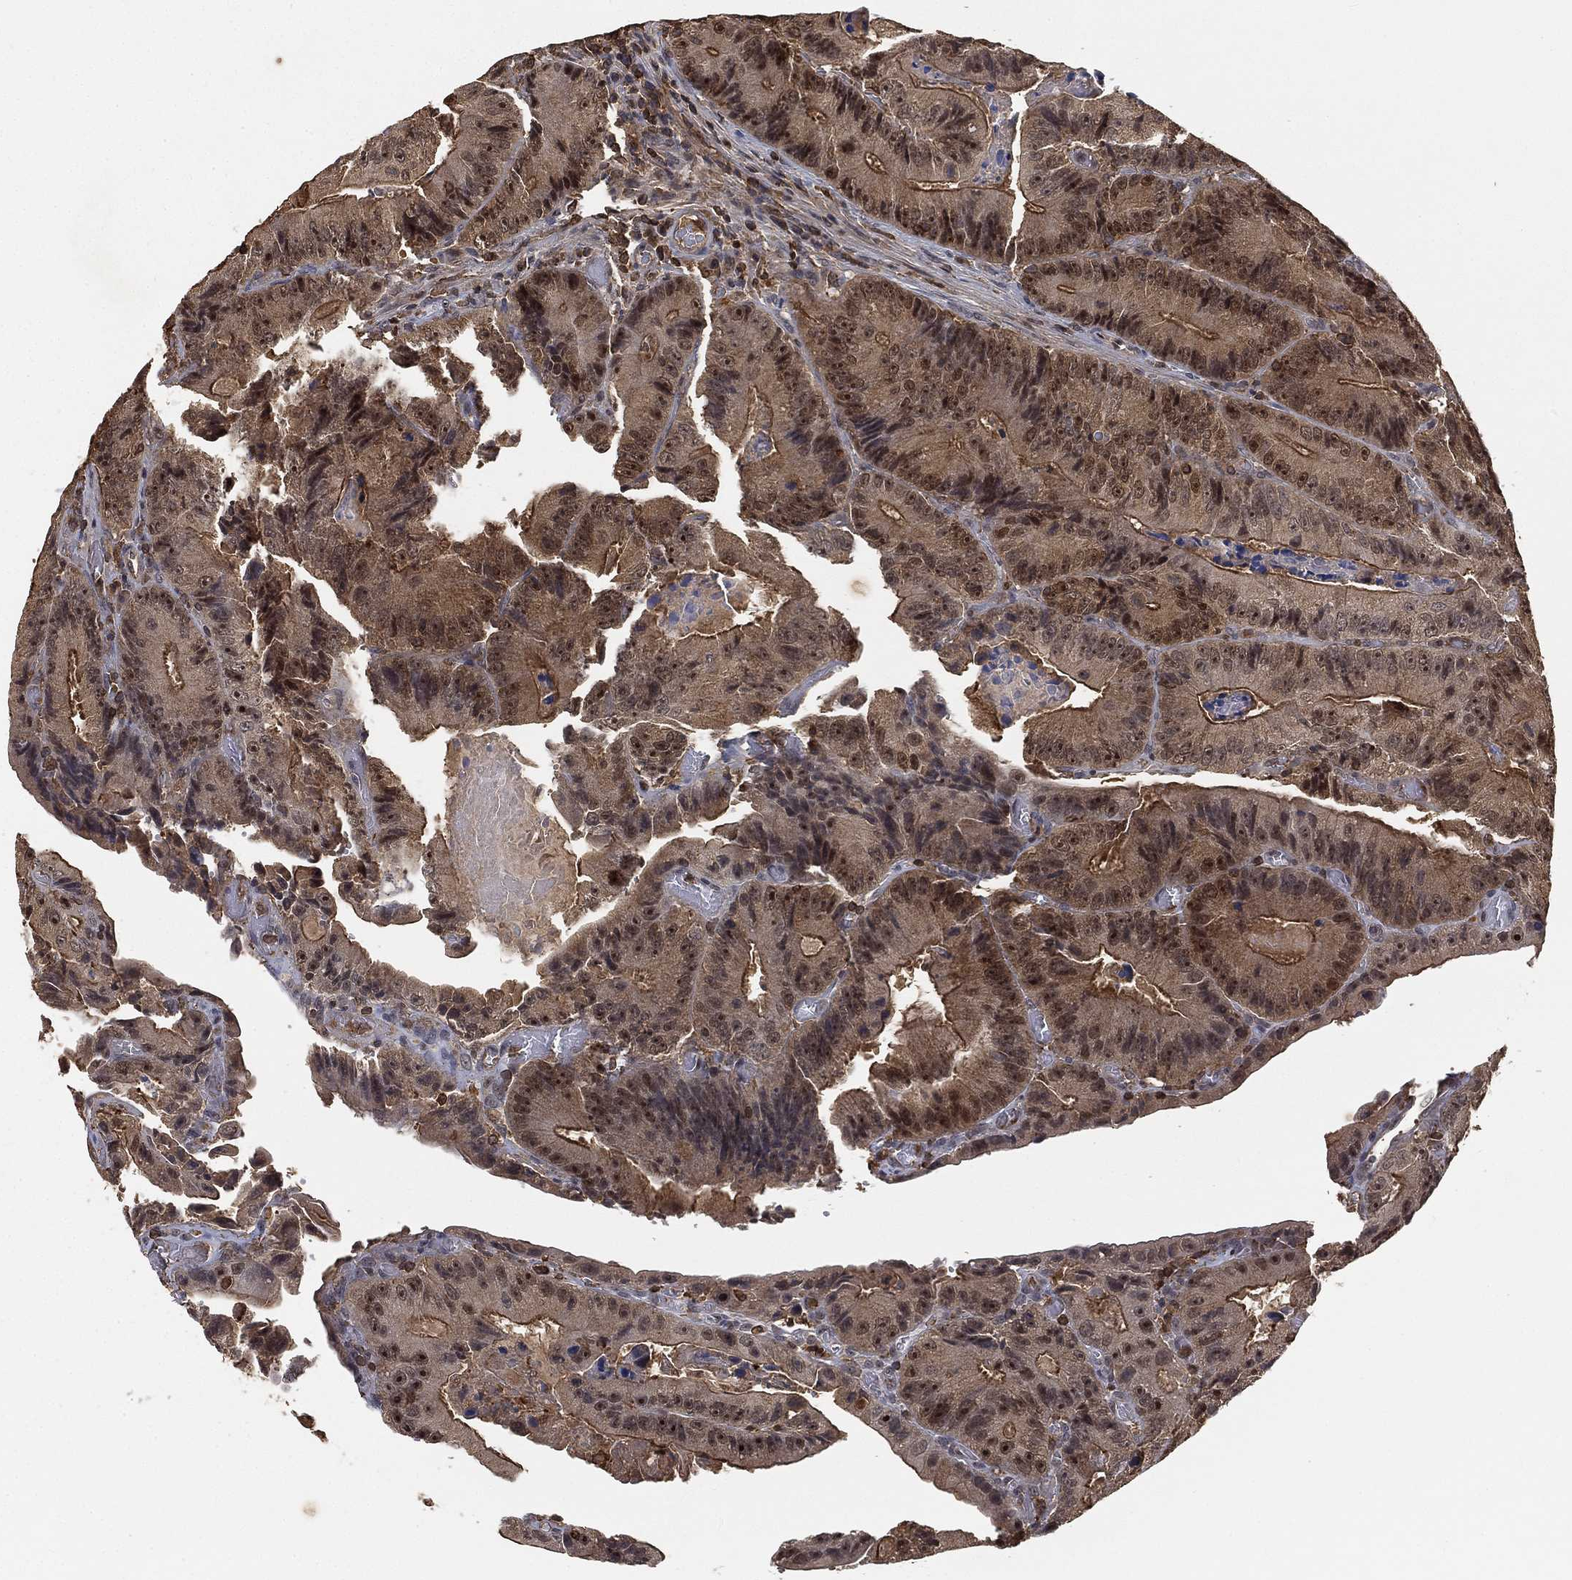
{"staining": {"intensity": "moderate", "quantity": "25%-75%", "location": "cytoplasmic/membranous,nuclear"}, "tissue": "colorectal cancer", "cell_type": "Tumor cells", "image_type": "cancer", "snomed": [{"axis": "morphology", "description": "Adenocarcinoma, NOS"}, {"axis": "topography", "description": "Colon"}], "caption": "Tumor cells display moderate cytoplasmic/membranous and nuclear positivity in about 25%-75% of cells in colorectal adenocarcinoma.", "gene": "CRYL1", "patient": {"sex": "female", "age": 86}}